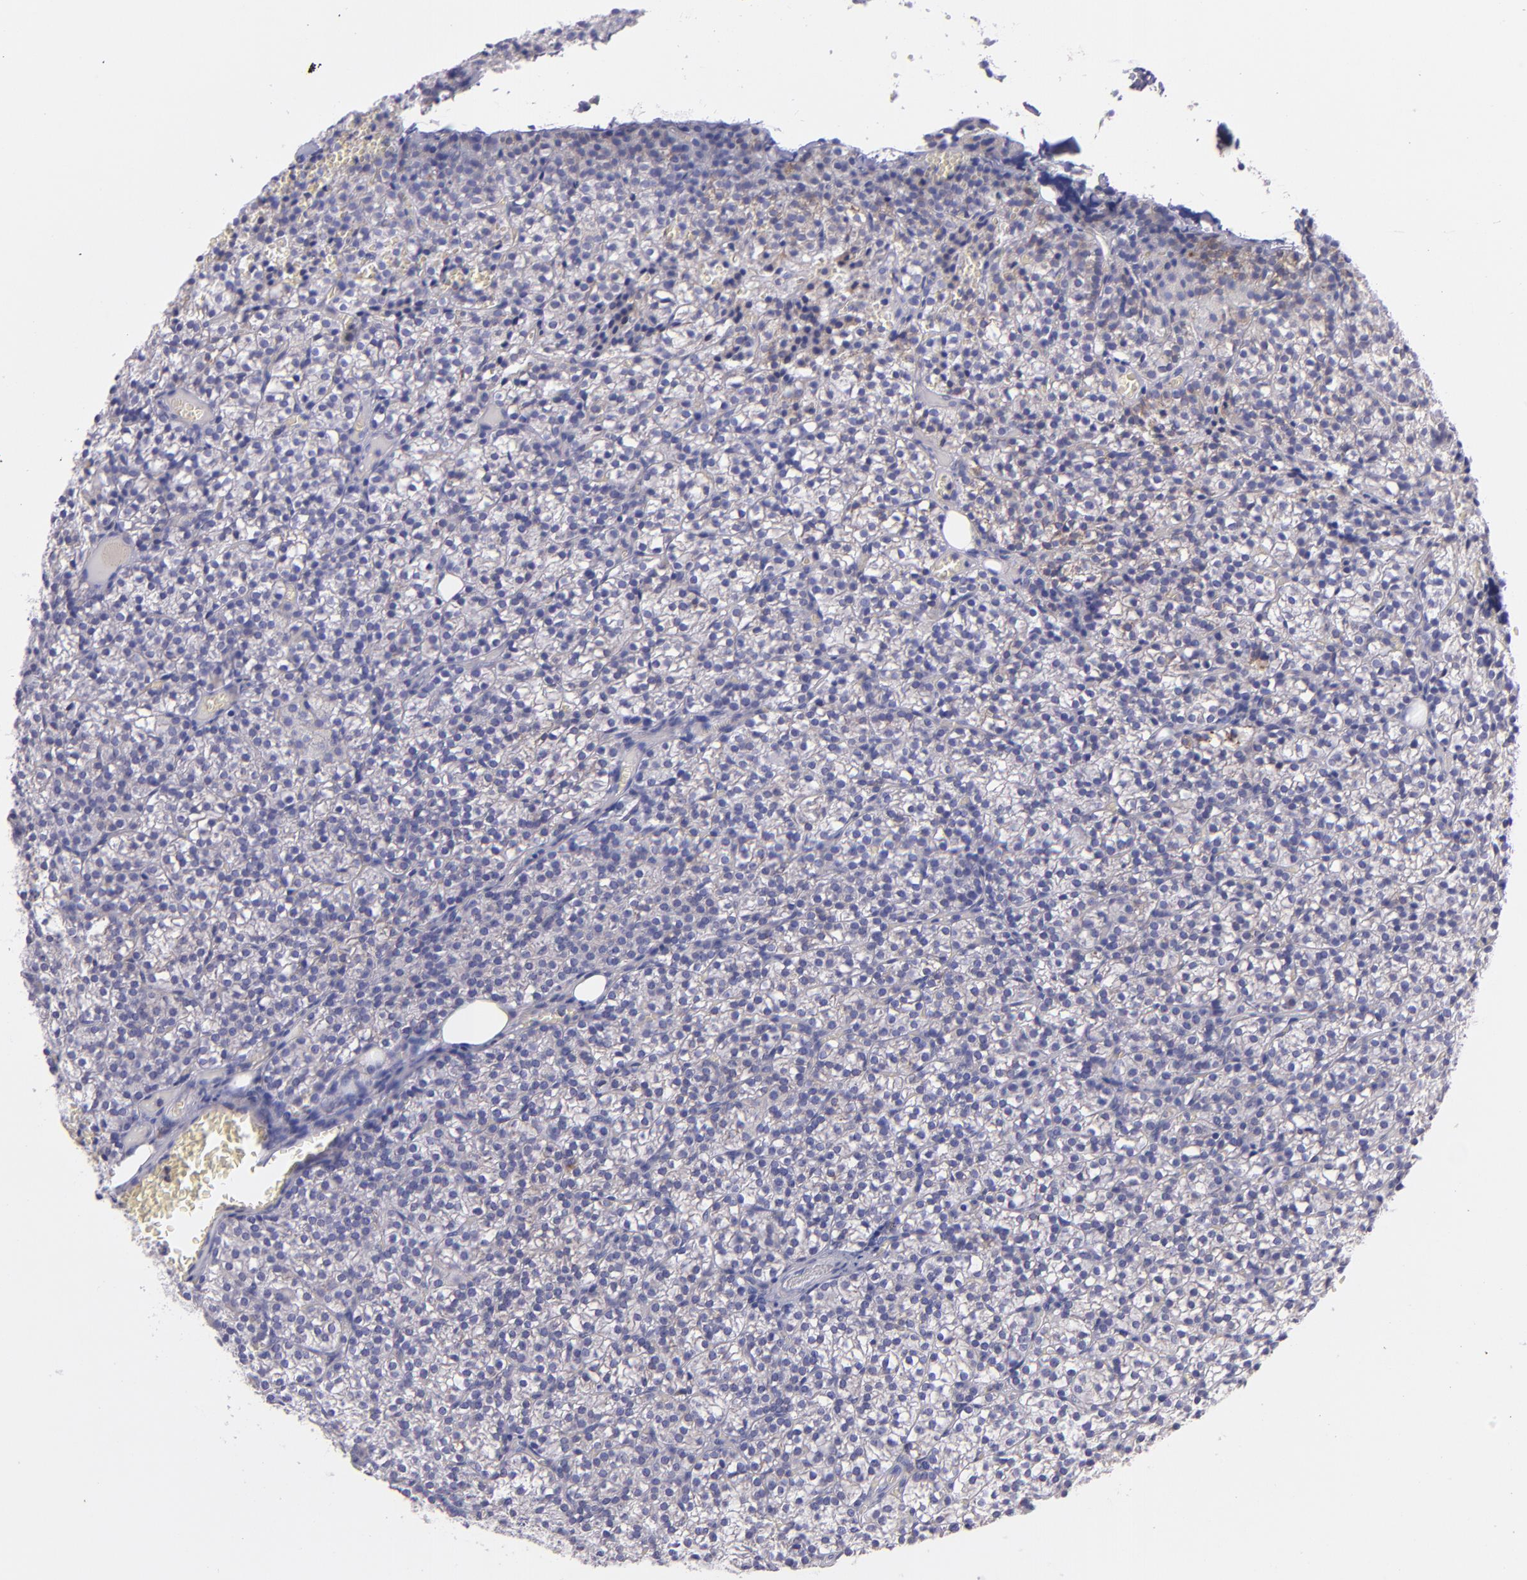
{"staining": {"intensity": "strong", "quantity": ">75%", "location": "cytoplasmic/membranous"}, "tissue": "parathyroid gland", "cell_type": "Glandular cells", "image_type": "normal", "snomed": [{"axis": "morphology", "description": "Normal tissue, NOS"}, {"axis": "topography", "description": "Parathyroid gland"}], "caption": "Glandular cells demonstrate high levels of strong cytoplasmic/membranous positivity in approximately >75% of cells in benign human parathyroid gland. (IHC, brightfield microscopy, high magnification).", "gene": "RET", "patient": {"sex": "female", "age": 17}}